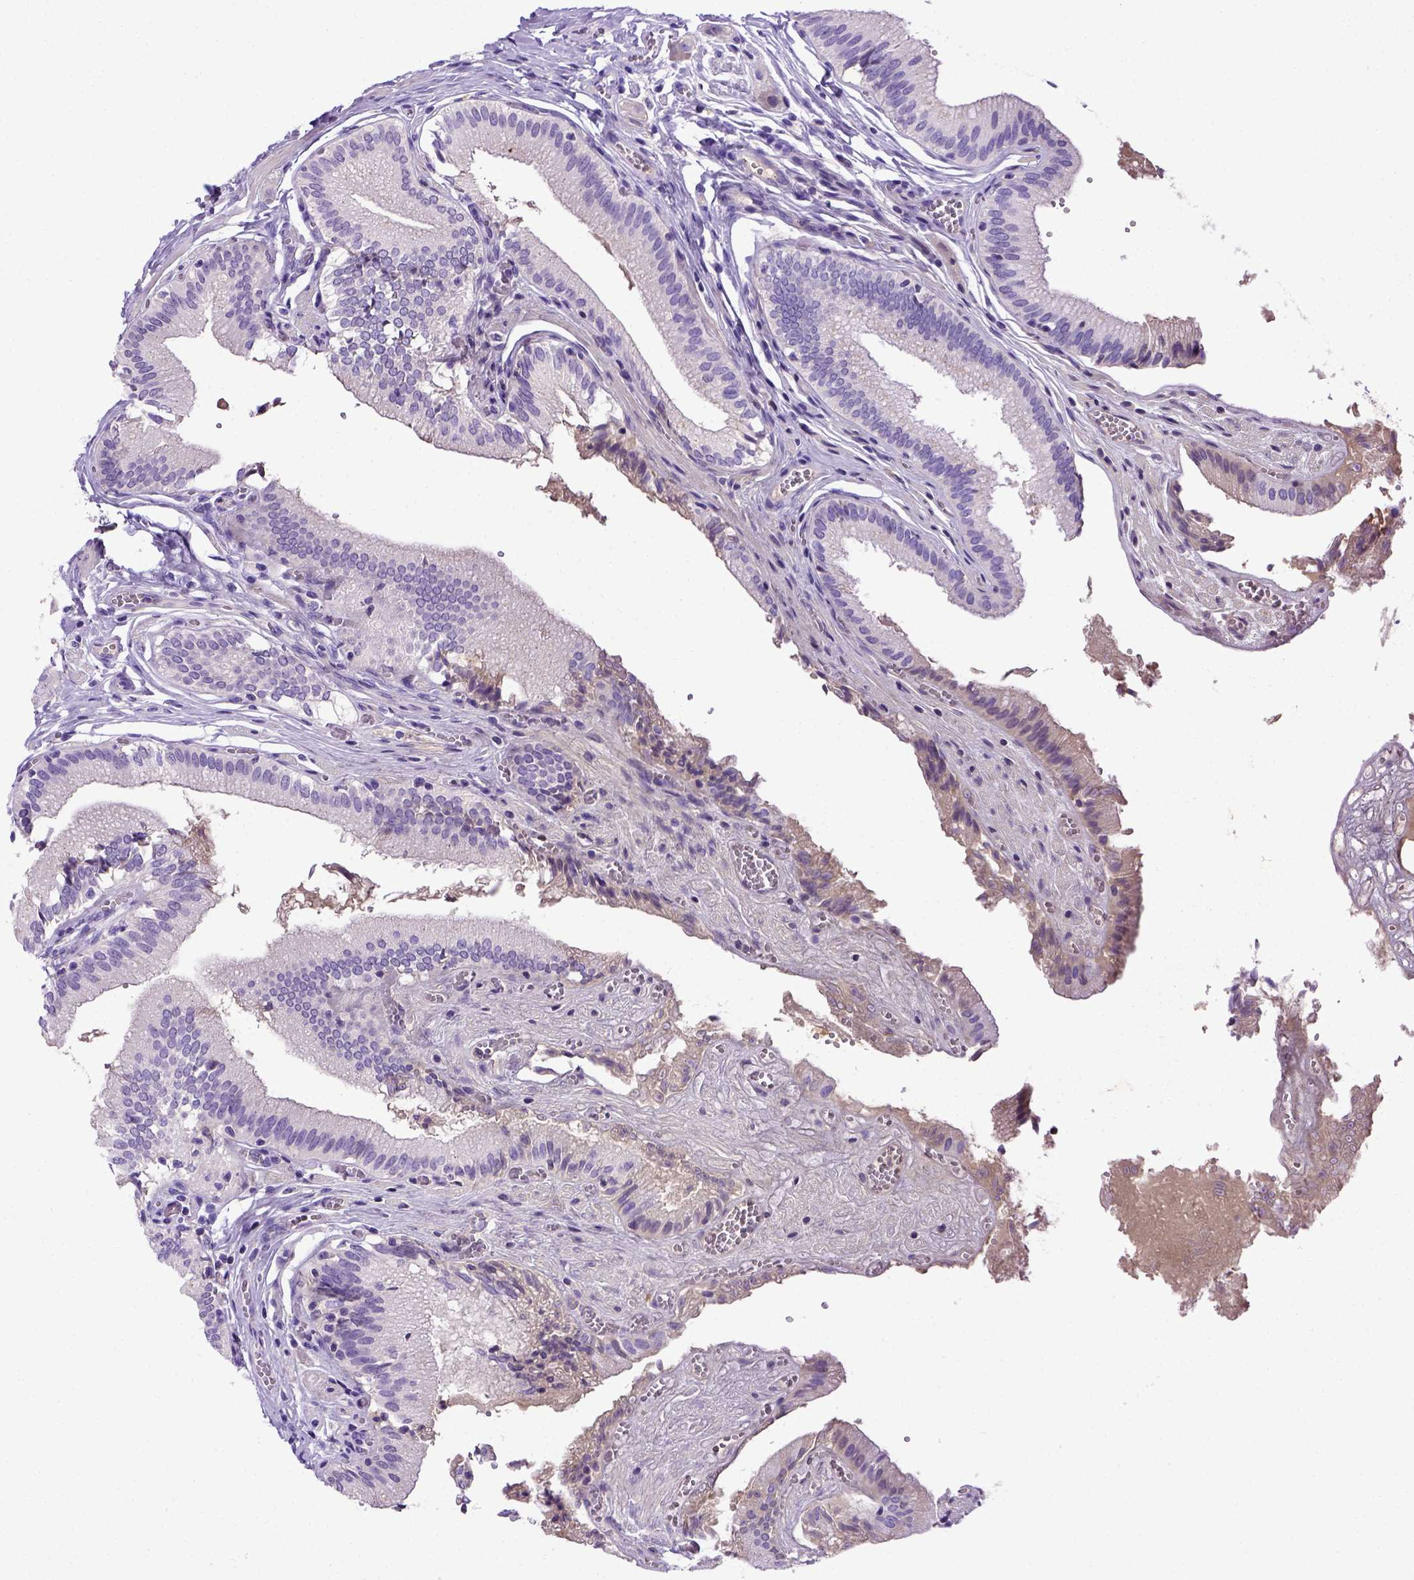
{"staining": {"intensity": "negative", "quantity": "none", "location": "none"}, "tissue": "gallbladder", "cell_type": "Glandular cells", "image_type": "normal", "snomed": [{"axis": "morphology", "description": "Normal tissue, NOS"}, {"axis": "topography", "description": "Gallbladder"}, {"axis": "topography", "description": "Peripheral nerve tissue"}], "caption": "DAB (3,3'-diaminobenzidine) immunohistochemical staining of unremarkable human gallbladder displays no significant expression in glandular cells. (DAB immunohistochemistry with hematoxylin counter stain).", "gene": "ADAM12", "patient": {"sex": "male", "age": 17}}